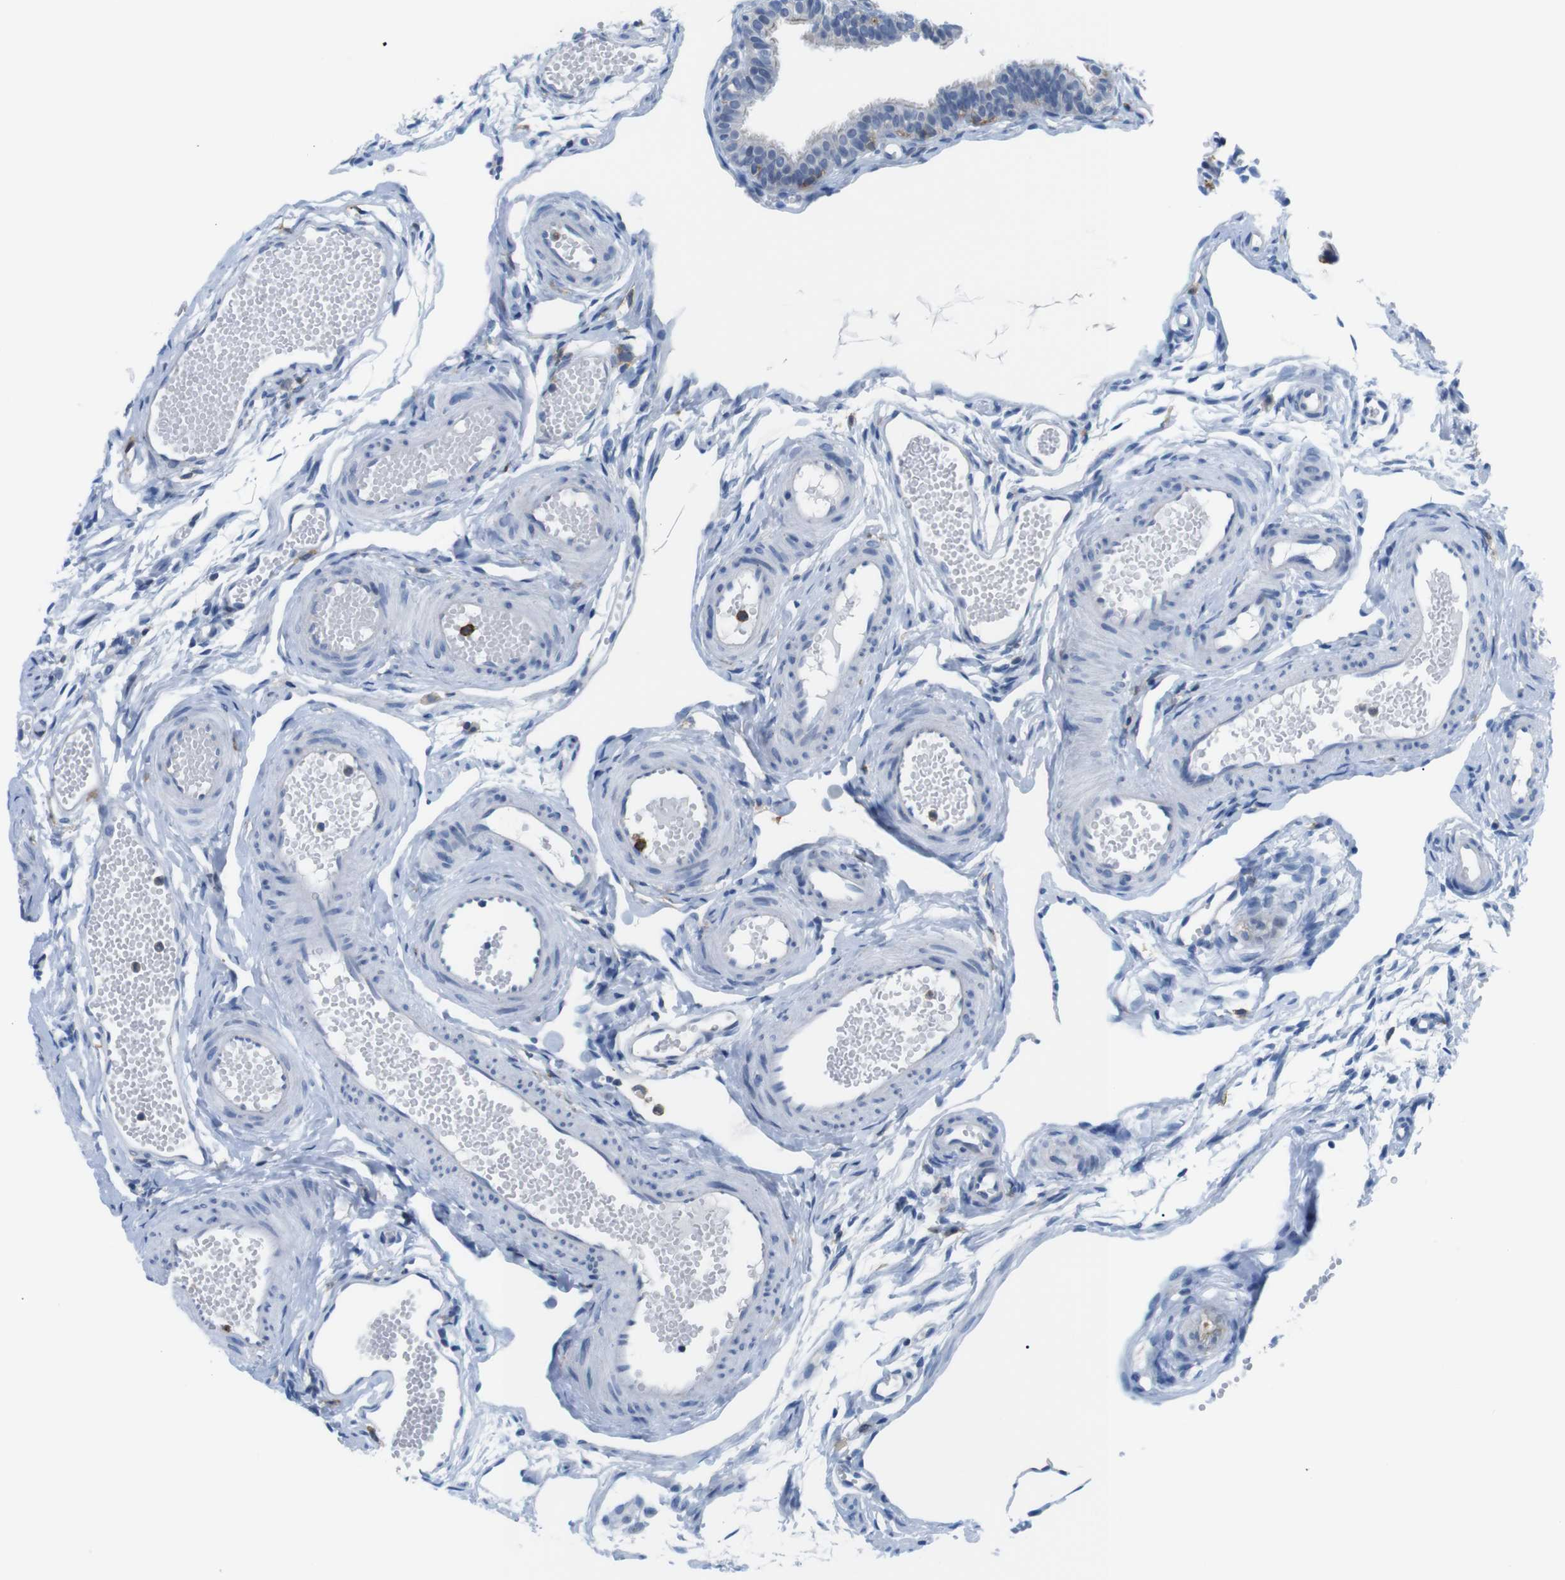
{"staining": {"intensity": "weak", "quantity": "<25%", "location": "cytoplasmic/membranous"}, "tissue": "fallopian tube", "cell_type": "Glandular cells", "image_type": "normal", "snomed": [{"axis": "morphology", "description": "Normal tissue, NOS"}, {"axis": "topography", "description": "Fallopian tube"}, {"axis": "topography", "description": "Placenta"}], "caption": "DAB (3,3'-diaminobenzidine) immunohistochemical staining of unremarkable fallopian tube shows no significant positivity in glandular cells. (DAB (3,3'-diaminobenzidine) immunohistochemistry (IHC) visualized using brightfield microscopy, high magnification).", "gene": "CD300C", "patient": {"sex": "female", "age": 34}}